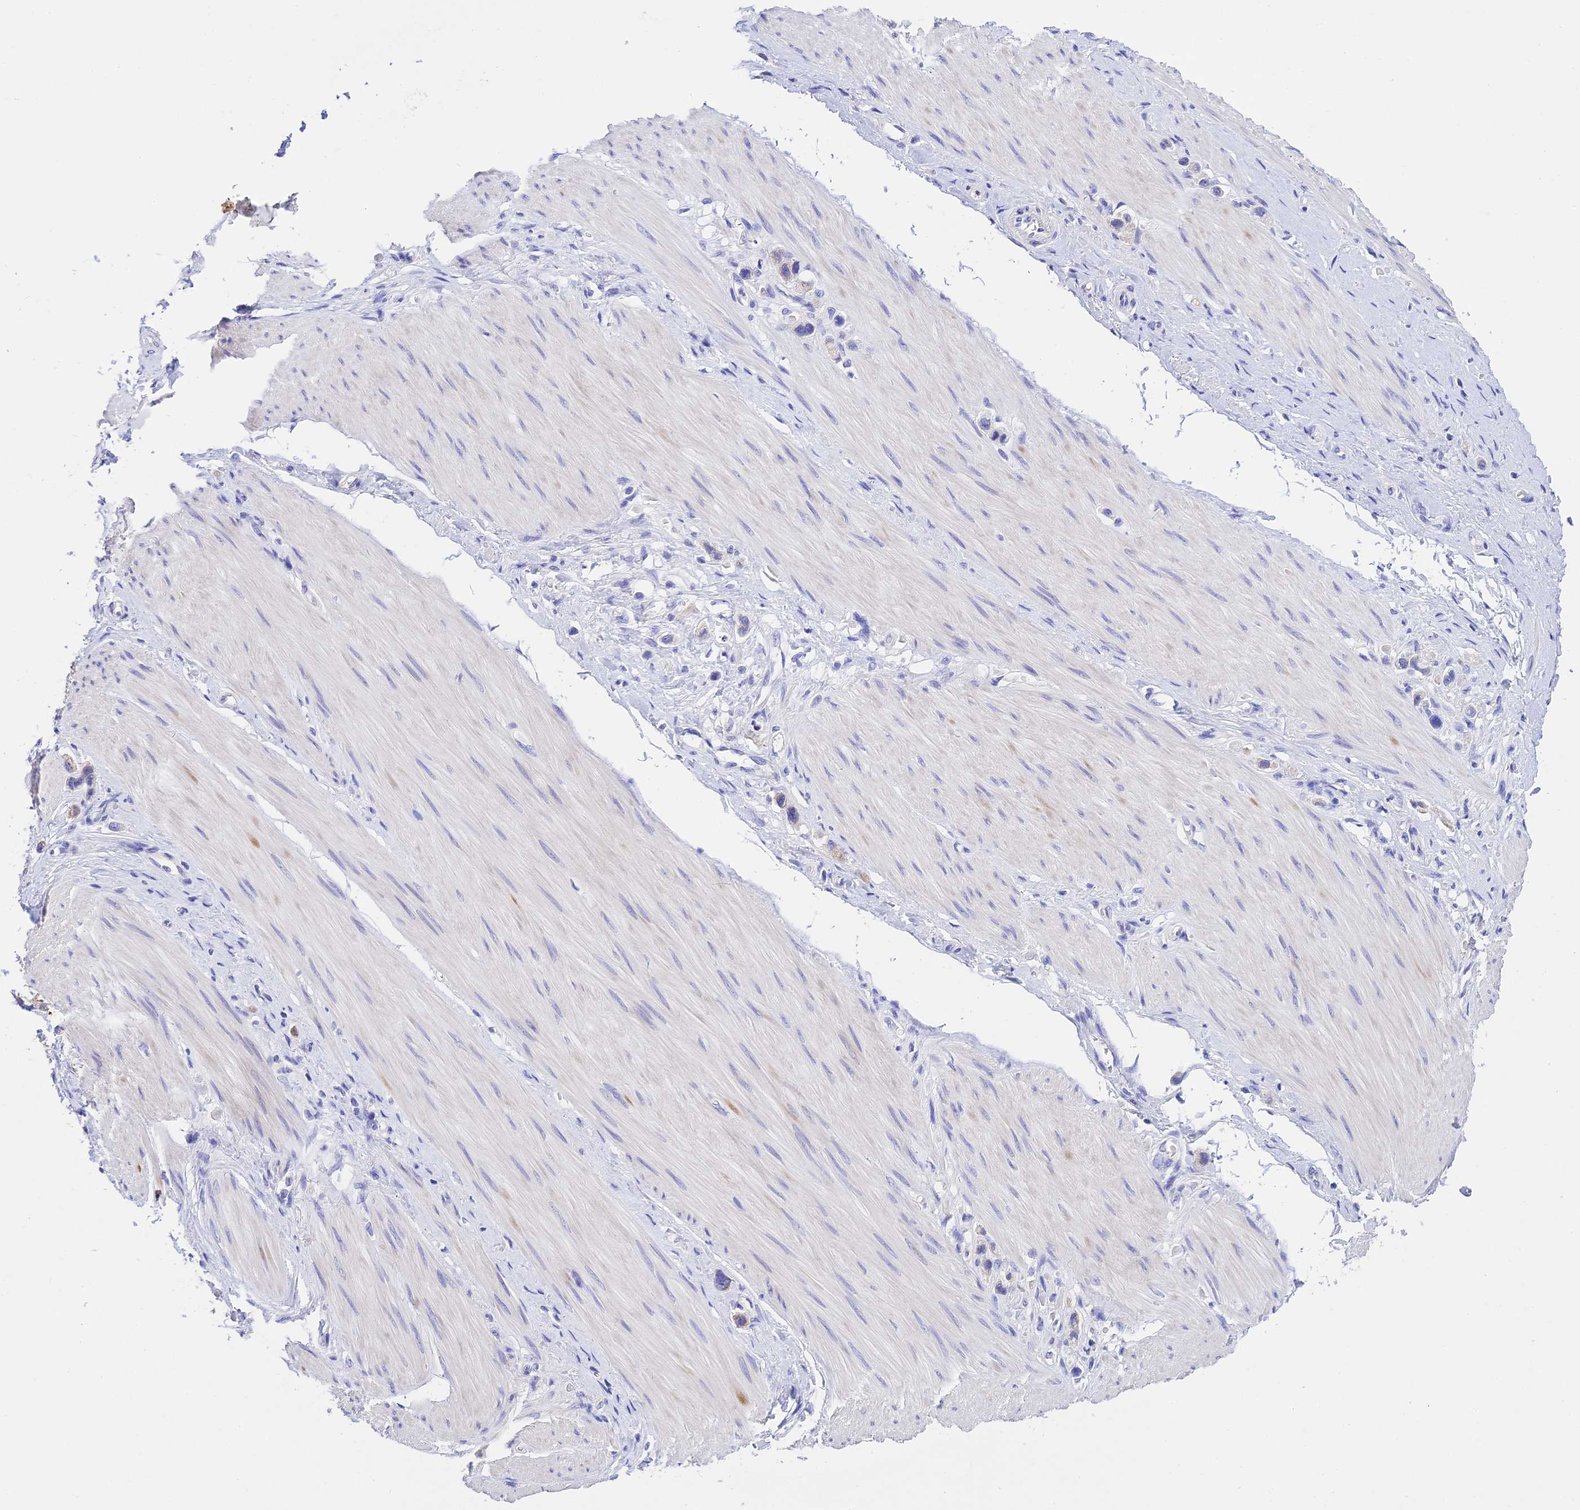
{"staining": {"intensity": "moderate", "quantity": "25%-75%", "location": "cytoplasmic/membranous"}, "tissue": "stomach cancer", "cell_type": "Tumor cells", "image_type": "cancer", "snomed": [{"axis": "morphology", "description": "Adenocarcinoma, NOS"}, {"axis": "topography", "description": "Stomach"}], "caption": "High-magnification brightfield microscopy of adenocarcinoma (stomach) stained with DAB (3,3'-diaminobenzidine) (brown) and counterstained with hematoxylin (blue). tumor cells exhibit moderate cytoplasmic/membranous staining is seen in approximately25%-75% of cells. The staining was performed using DAB (3,3'-diaminobenzidine), with brown indicating positive protein expression. Nuclei are stained blue with hematoxylin.", "gene": "MS4A5", "patient": {"sex": "female", "age": 65}}